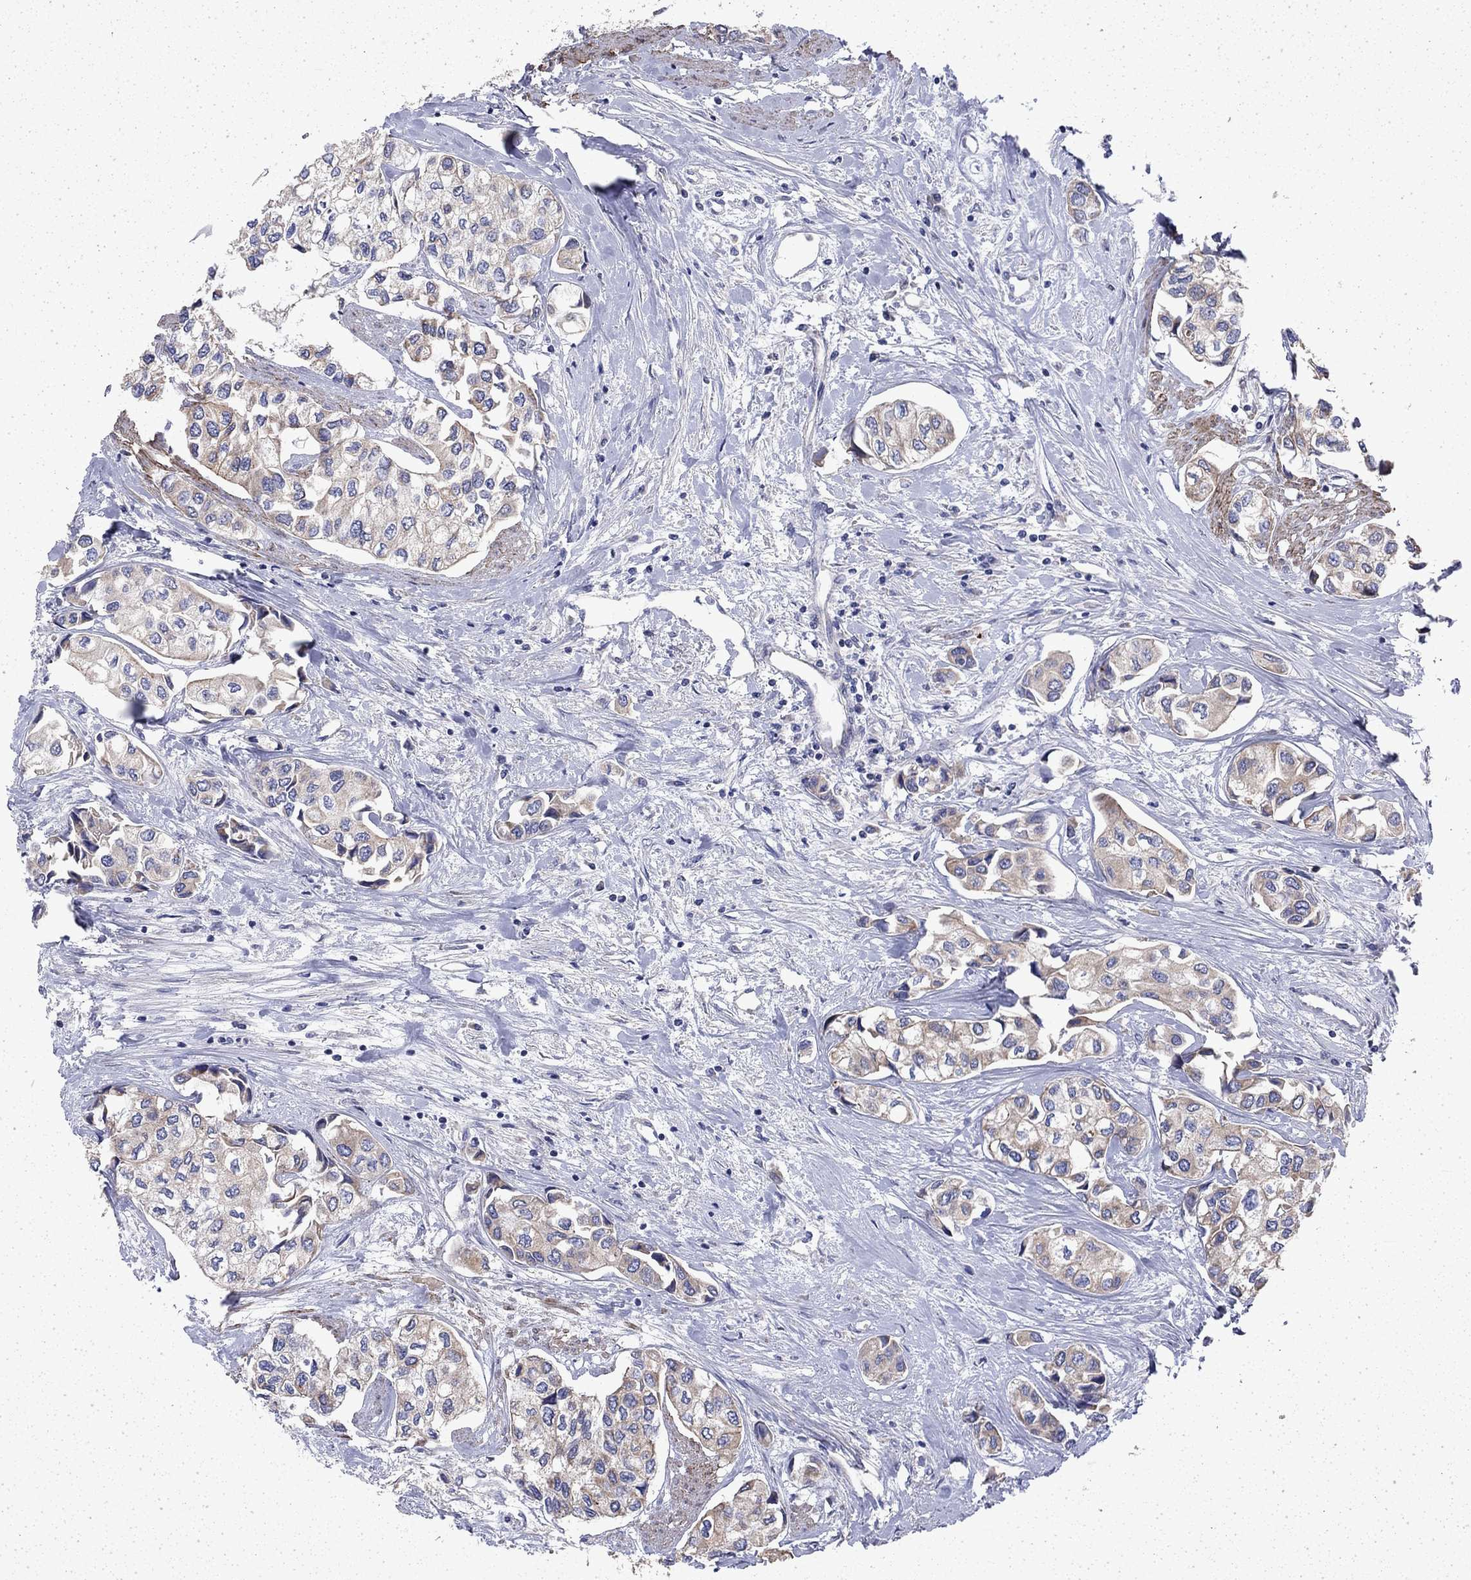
{"staining": {"intensity": "weak", "quantity": "25%-75%", "location": "cytoplasmic/membranous"}, "tissue": "urothelial cancer", "cell_type": "Tumor cells", "image_type": "cancer", "snomed": [{"axis": "morphology", "description": "Urothelial carcinoma, High grade"}, {"axis": "topography", "description": "Urinary bladder"}], "caption": "Protein staining of high-grade urothelial carcinoma tissue displays weak cytoplasmic/membranous expression in approximately 25%-75% of tumor cells. (Brightfield microscopy of DAB IHC at high magnification).", "gene": "DTNA", "patient": {"sex": "male", "age": 73}}